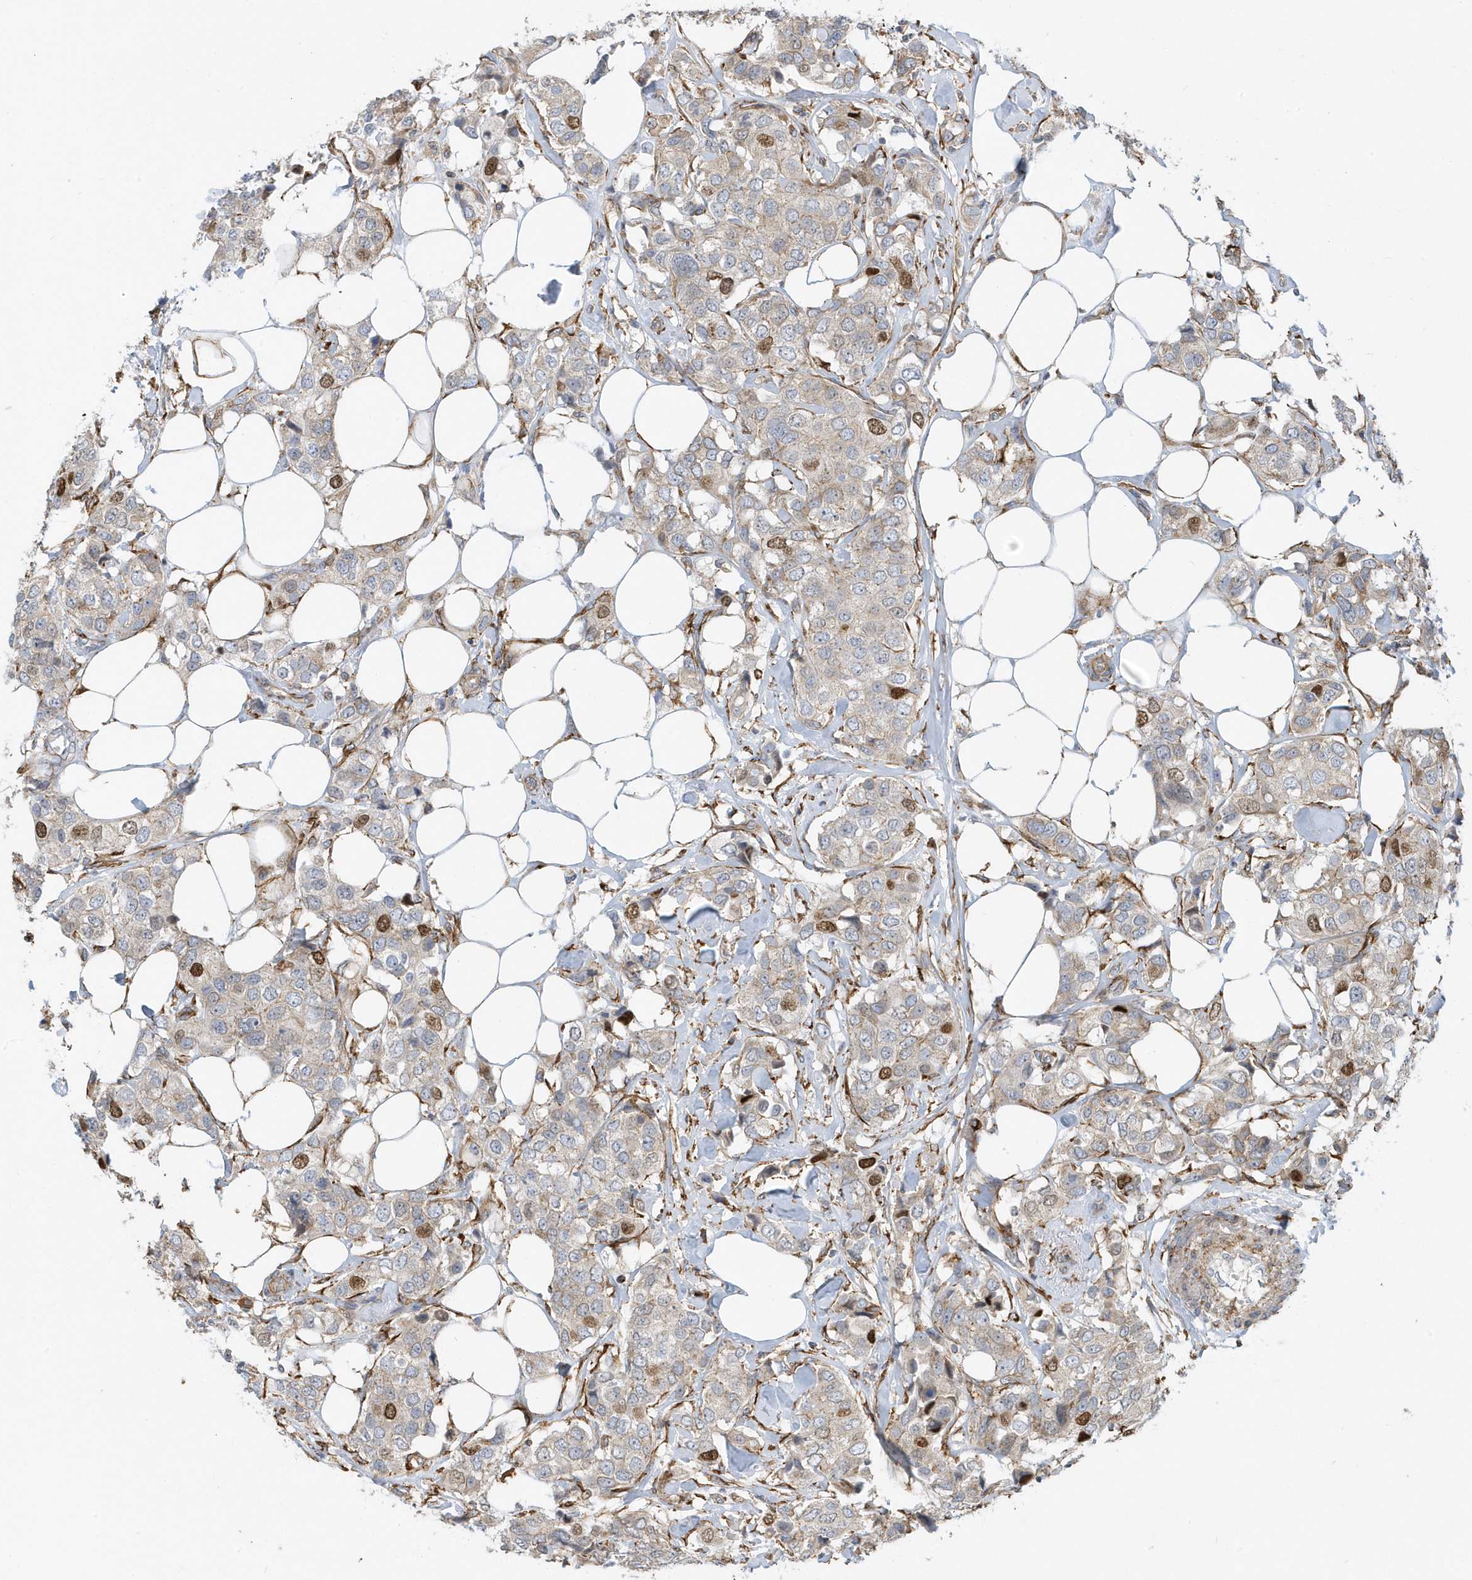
{"staining": {"intensity": "strong", "quantity": "<25%", "location": "nuclear"}, "tissue": "breast cancer", "cell_type": "Tumor cells", "image_type": "cancer", "snomed": [{"axis": "morphology", "description": "Duct carcinoma"}, {"axis": "topography", "description": "Breast"}], "caption": "Breast intraductal carcinoma stained with a brown dye demonstrates strong nuclear positive positivity in about <25% of tumor cells.", "gene": "HRH4", "patient": {"sex": "female", "age": 80}}